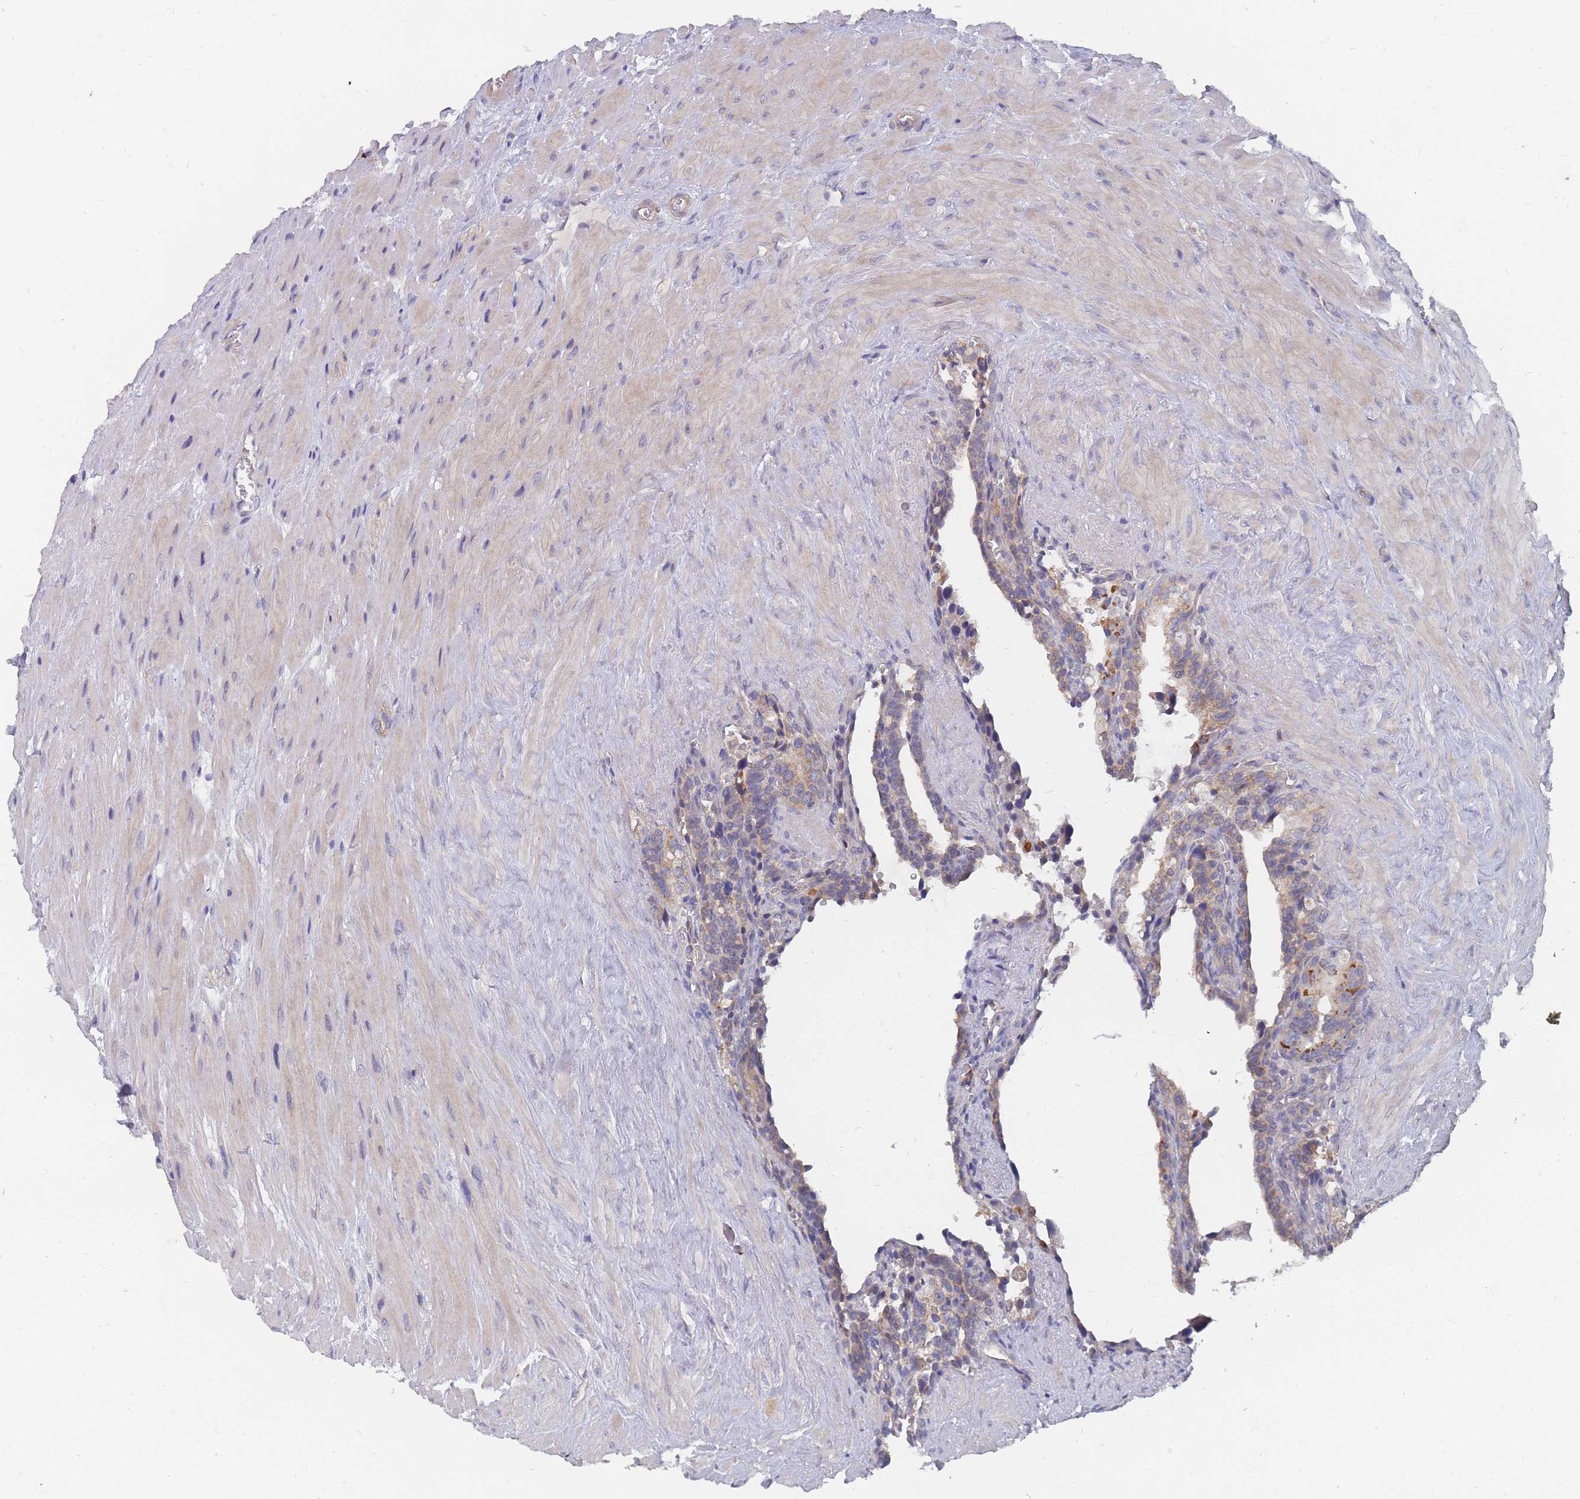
{"staining": {"intensity": "weak", "quantity": "25%-75%", "location": "cytoplasmic/membranous"}, "tissue": "seminal vesicle", "cell_type": "Glandular cells", "image_type": "normal", "snomed": [{"axis": "morphology", "description": "Normal tissue, NOS"}, {"axis": "topography", "description": "Seminal veicle"}], "caption": "A high-resolution image shows immunohistochemistry staining of unremarkable seminal vesicle, which exhibits weak cytoplasmic/membranous staining in approximately 25%-75% of glandular cells. The staining is performed using DAB (3,3'-diaminobenzidine) brown chromogen to label protein expression. The nuclei are counter-stained blue using hematoxylin.", "gene": "NUB1", "patient": {"sex": "male", "age": 68}}